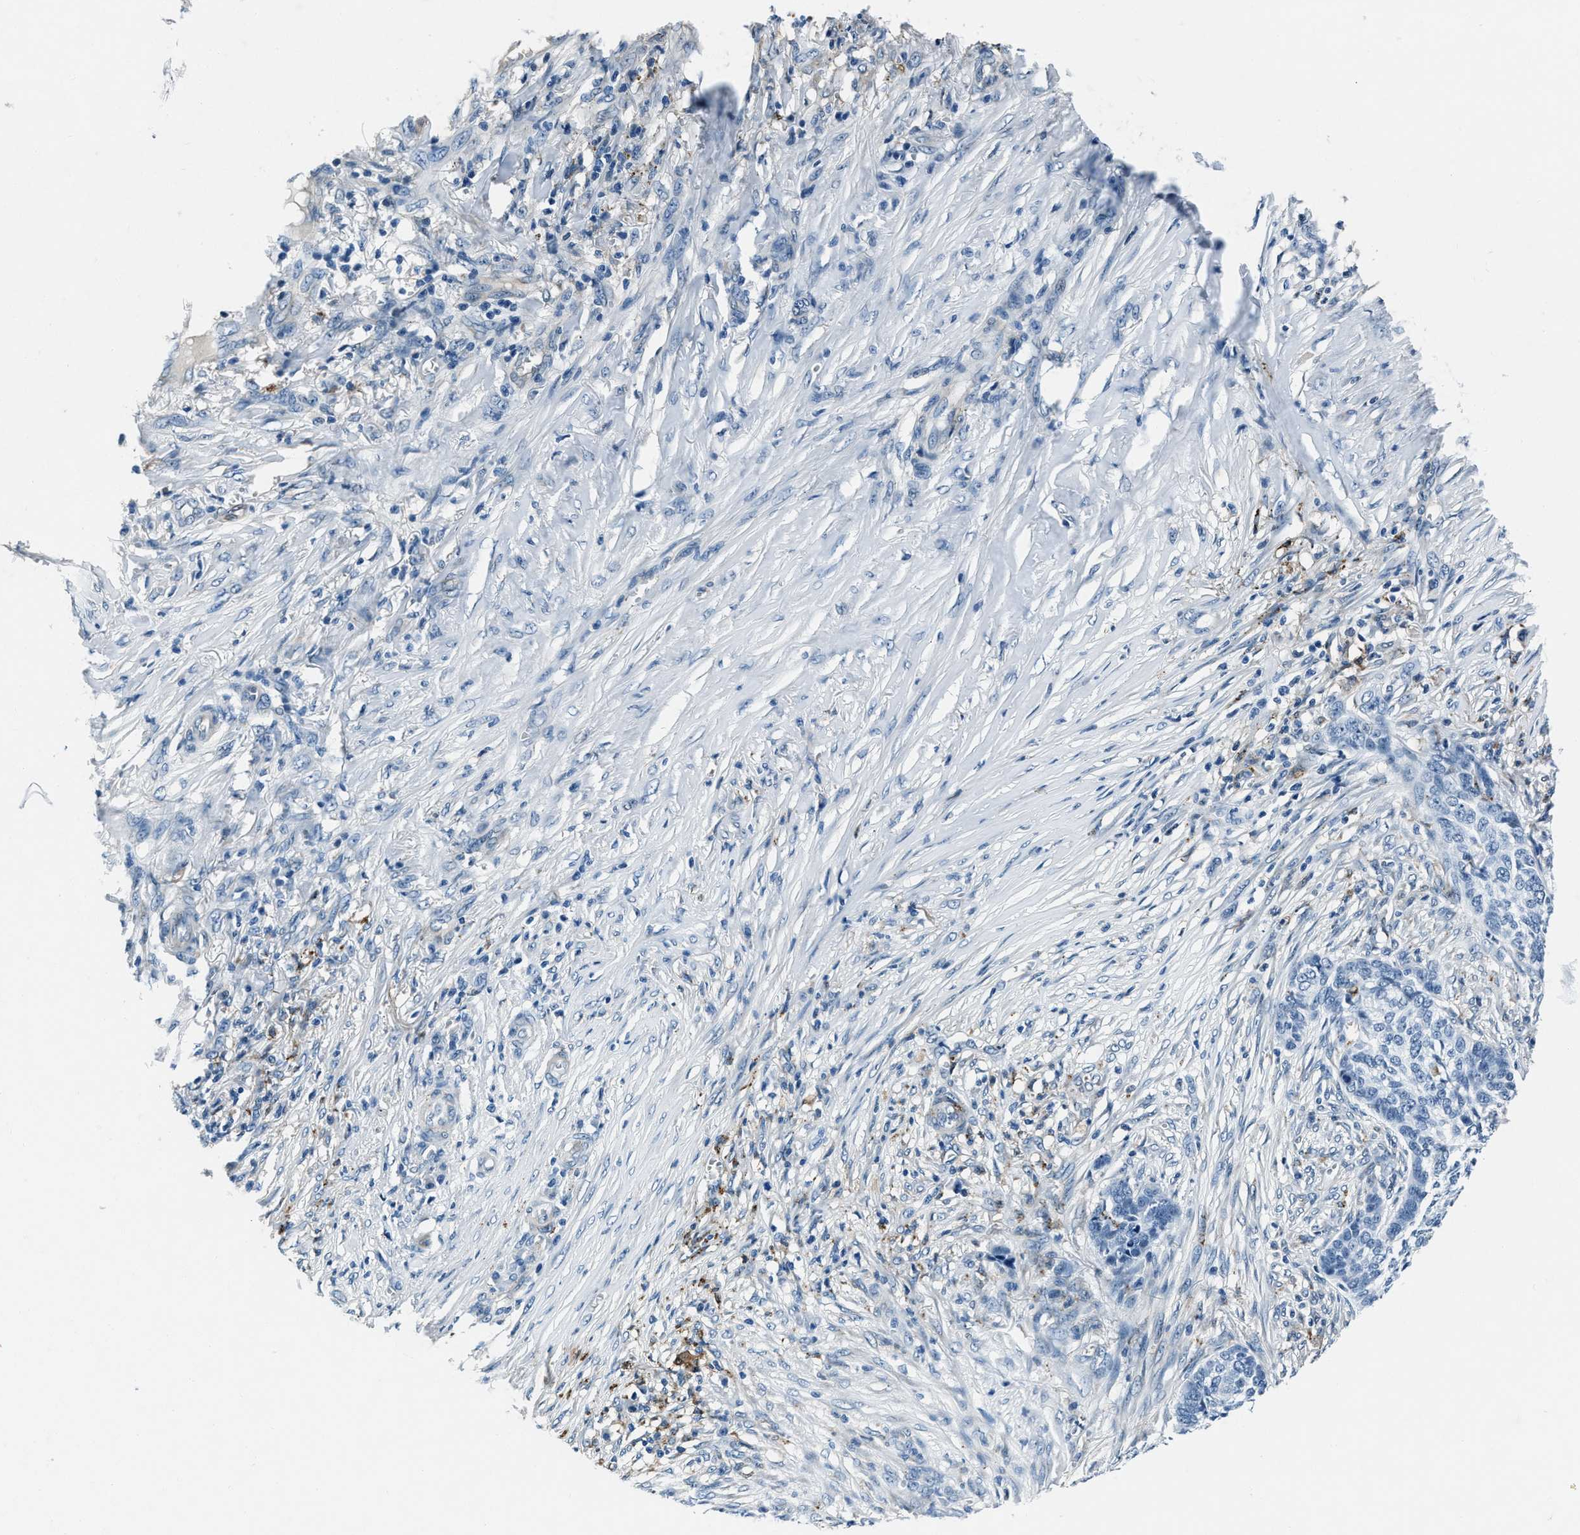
{"staining": {"intensity": "negative", "quantity": "none", "location": "none"}, "tissue": "skin cancer", "cell_type": "Tumor cells", "image_type": "cancer", "snomed": [{"axis": "morphology", "description": "Basal cell carcinoma"}, {"axis": "topography", "description": "Skin"}], "caption": "Immunohistochemistry (IHC) histopathology image of skin cancer (basal cell carcinoma) stained for a protein (brown), which exhibits no staining in tumor cells.", "gene": "PTPDC1", "patient": {"sex": "male", "age": 85}}